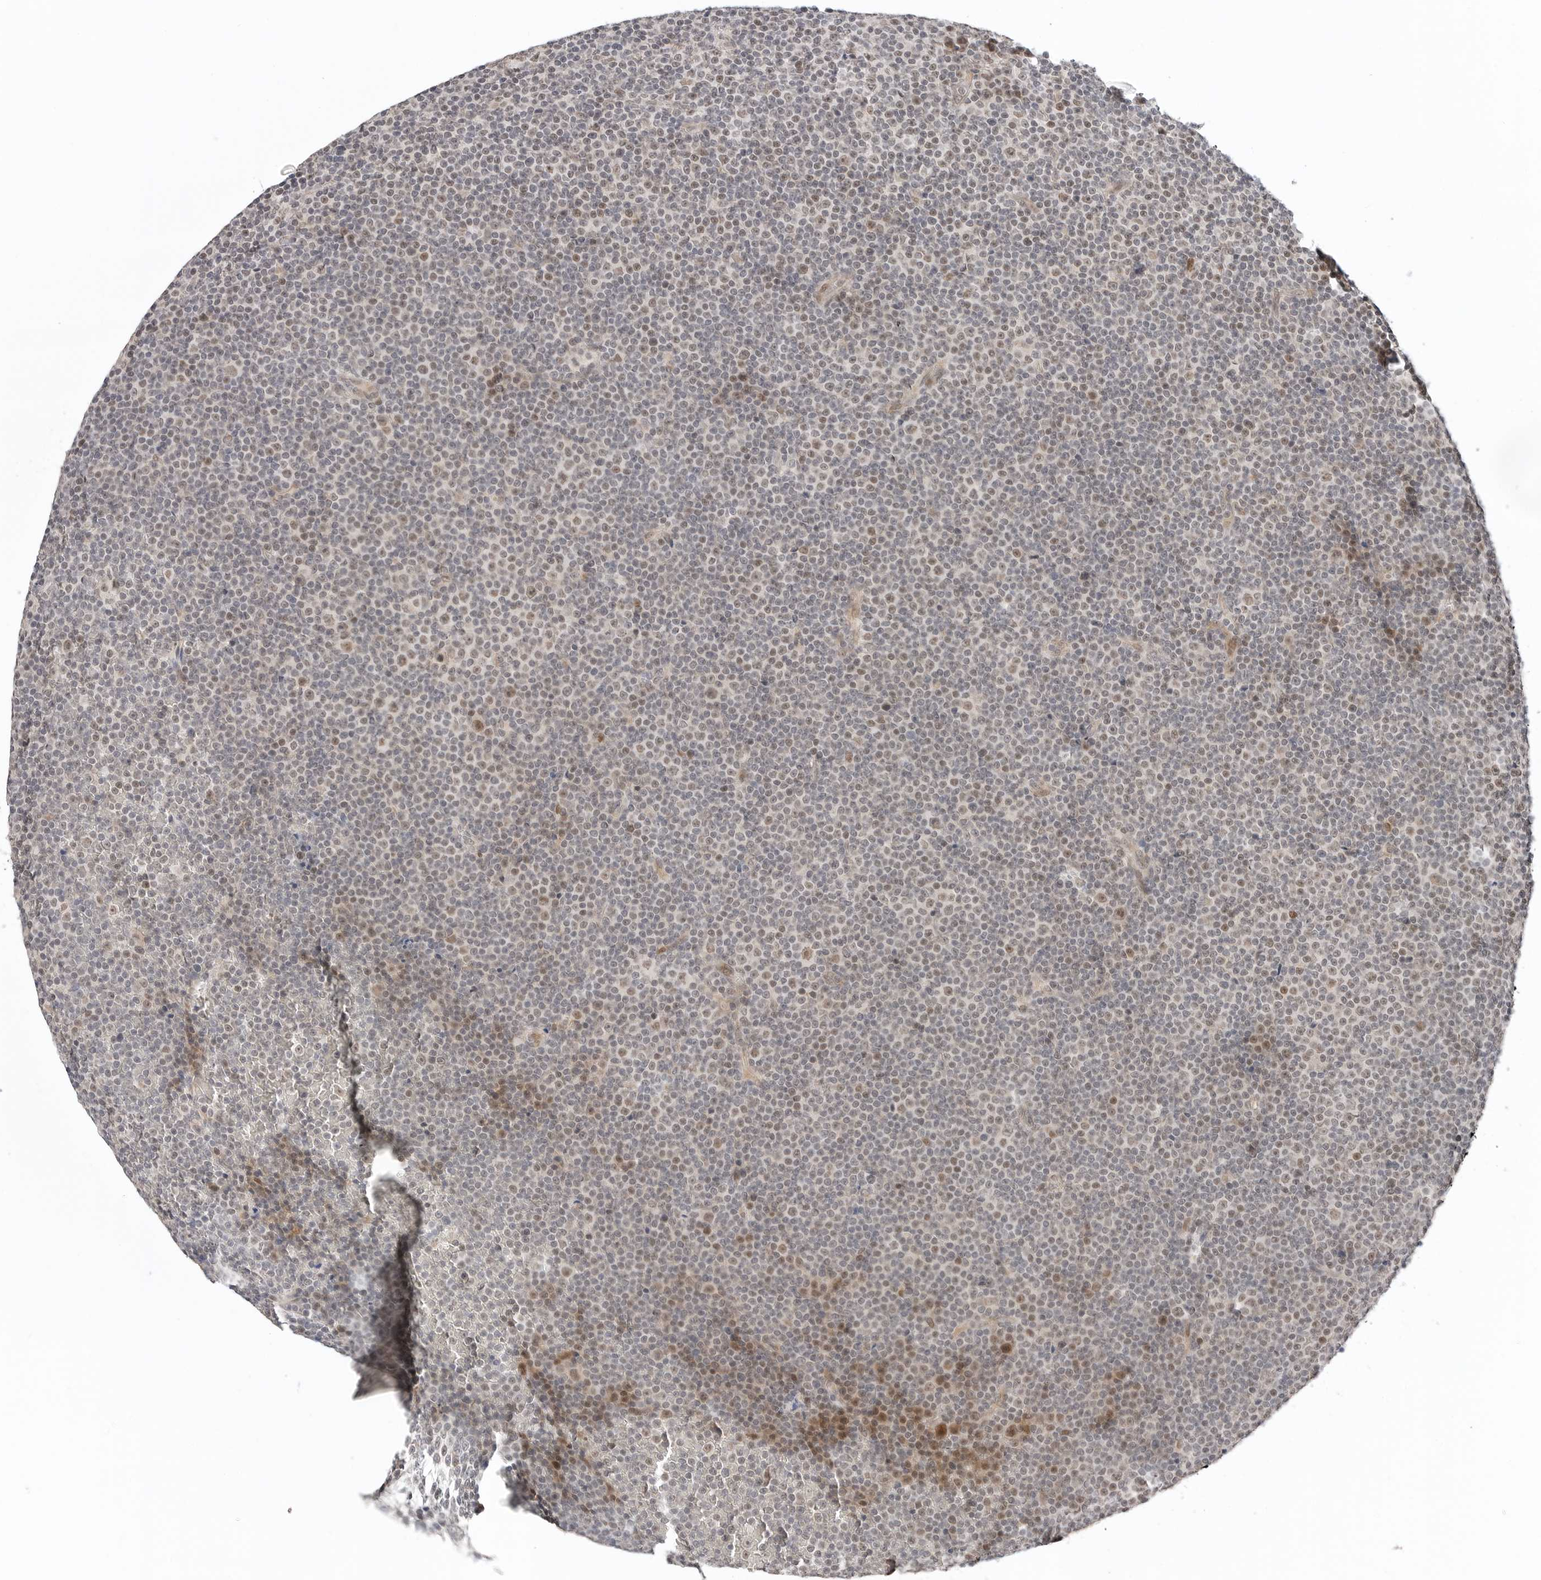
{"staining": {"intensity": "moderate", "quantity": "<25%", "location": "nuclear"}, "tissue": "lymphoma", "cell_type": "Tumor cells", "image_type": "cancer", "snomed": [{"axis": "morphology", "description": "Malignant lymphoma, non-Hodgkin's type, Low grade"}, {"axis": "topography", "description": "Lymph node"}], "caption": "A micrograph showing moderate nuclear positivity in about <25% of tumor cells in lymphoma, as visualized by brown immunohistochemical staining.", "gene": "TSEN2", "patient": {"sex": "female", "age": 67}}